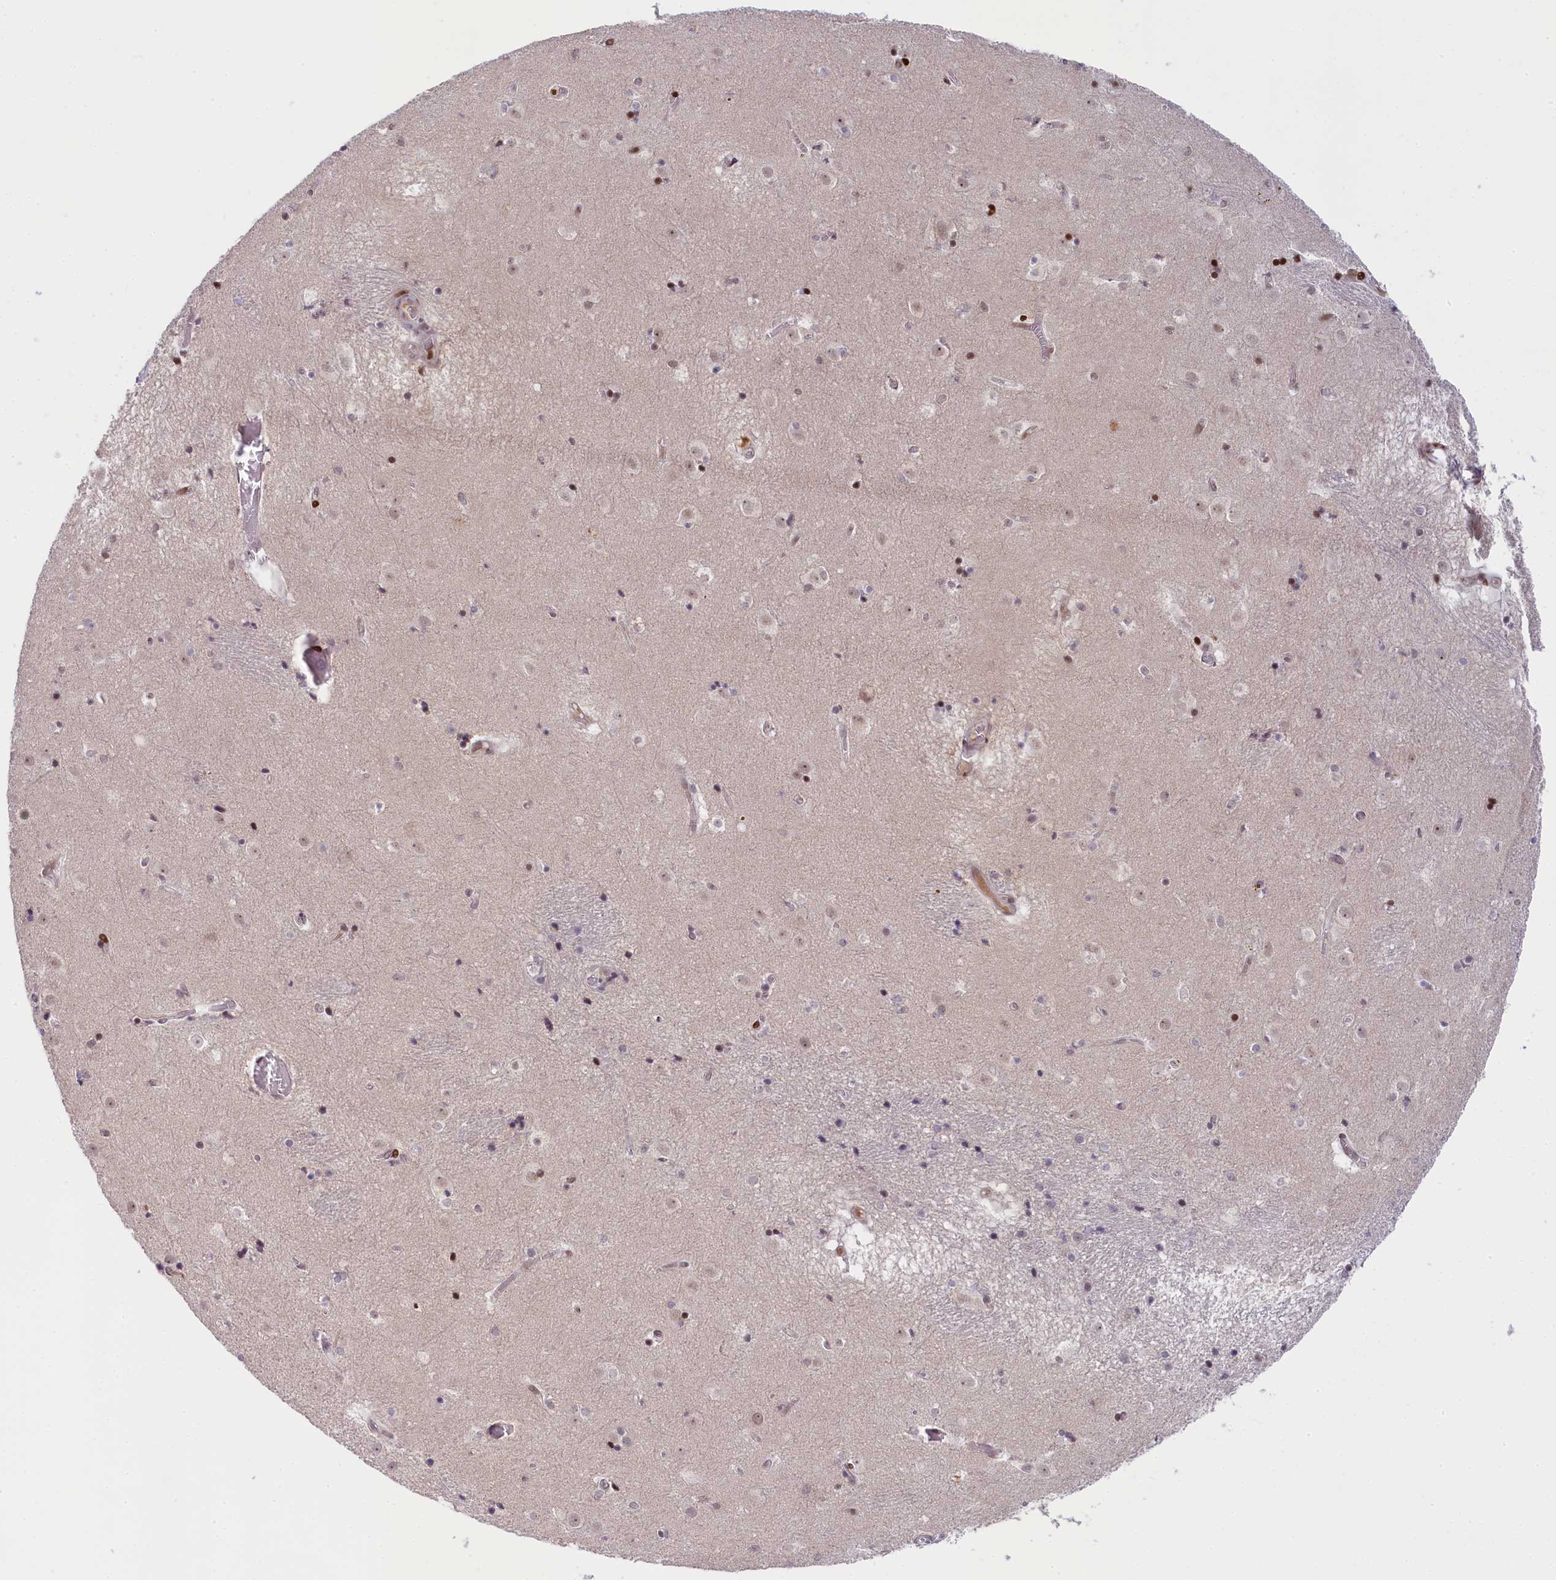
{"staining": {"intensity": "moderate", "quantity": "25%-75%", "location": "nuclear"}, "tissue": "caudate", "cell_type": "Glial cells", "image_type": "normal", "snomed": [{"axis": "morphology", "description": "Normal tissue, NOS"}, {"axis": "topography", "description": "Lateral ventricle wall"}], "caption": "An image of caudate stained for a protein shows moderate nuclear brown staining in glial cells.", "gene": "CRAMP1", "patient": {"sex": "male", "age": 70}}